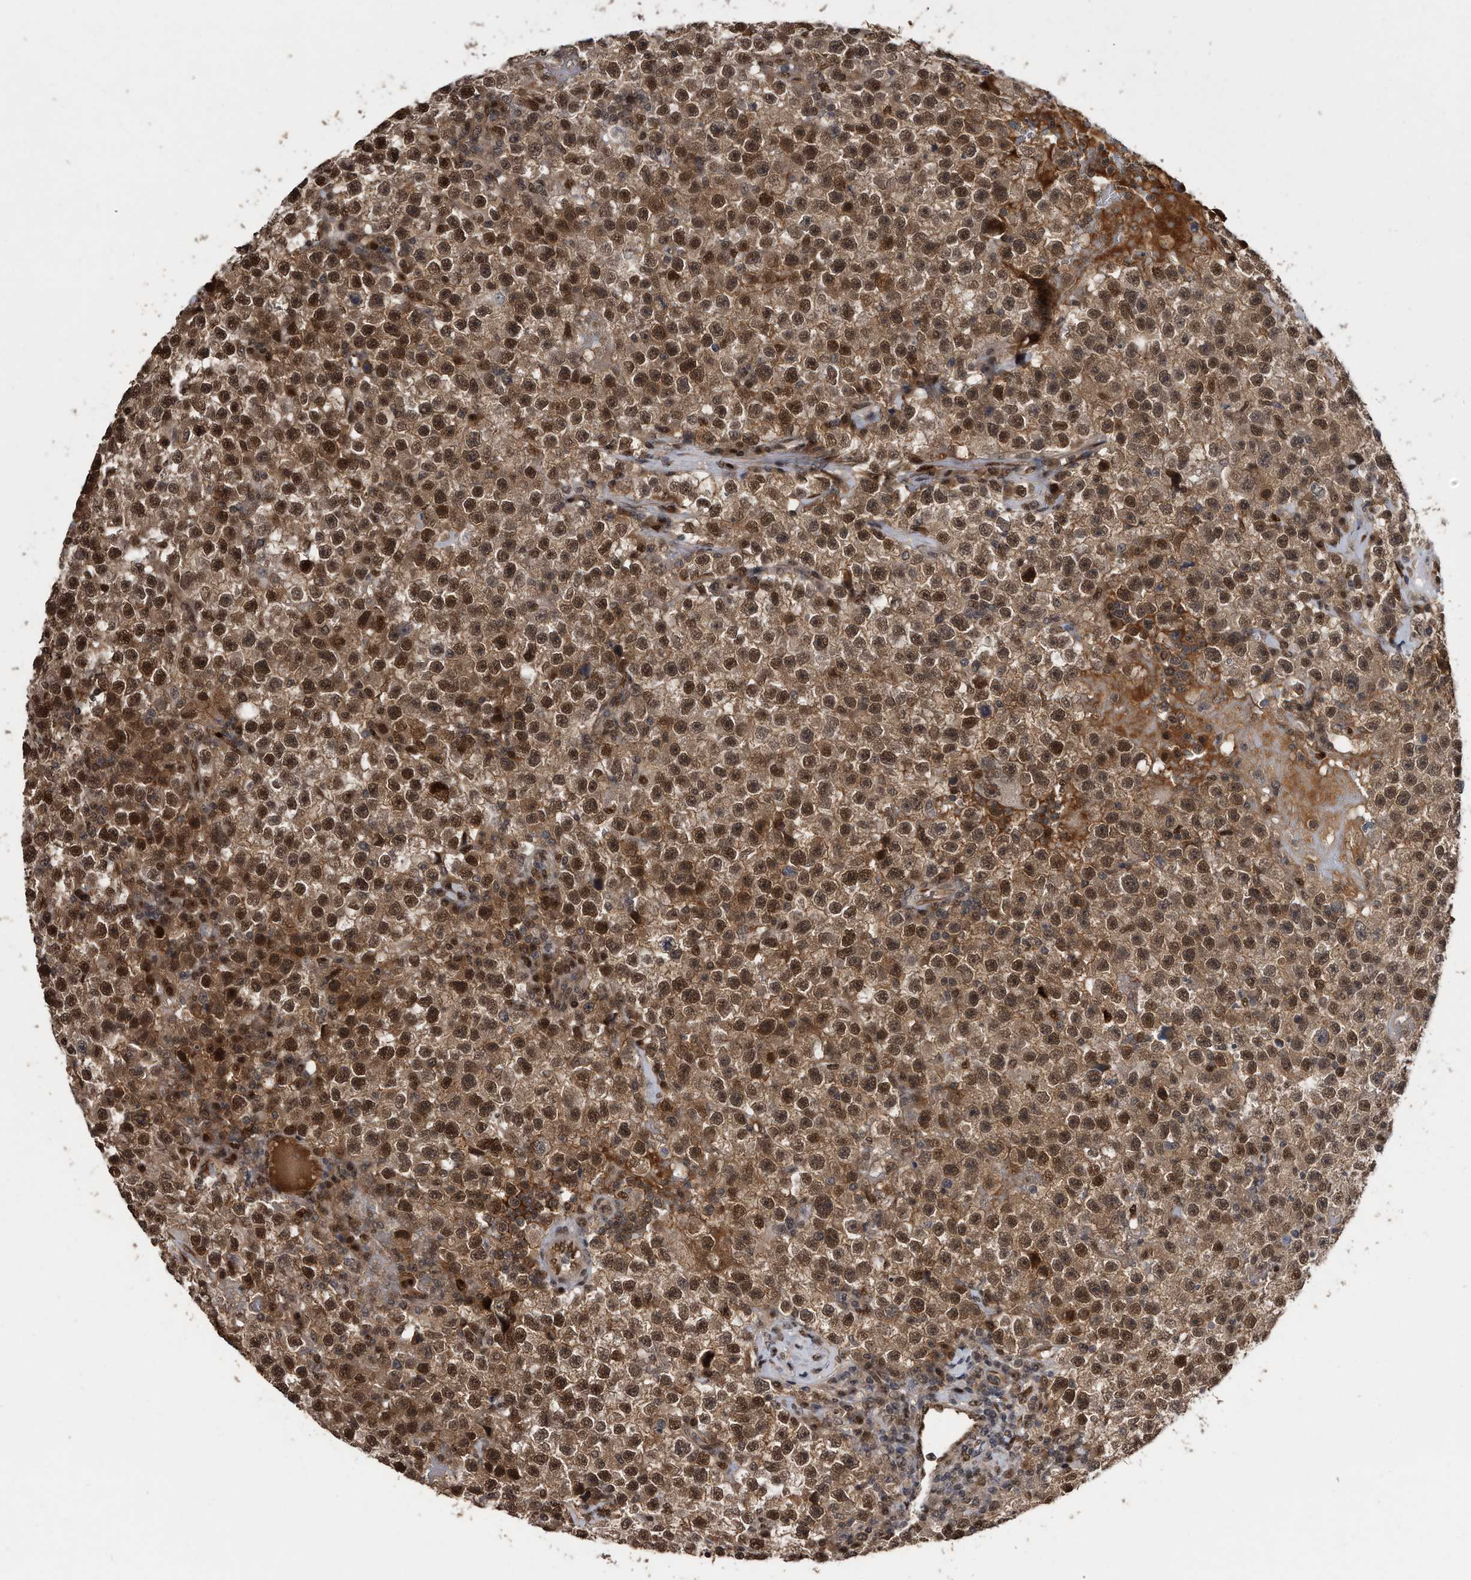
{"staining": {"intensity": "strong", "quantity": ">75%", "location": "cytoplasmic/membranous,nuclear"}, "tissue": "testis cancer", "cell_type": "Tumor cells", "image_type": "cancer", "snomed": [{"axis": "morphology", "description": "Seminoma, NOS"}, {"axis": "topography", "description": "Testis"}], "caption": "Tumor cells demonstrate high levels of strong cytoplasmic/membranous and nuclear staining in approximately >75% of cells in testis cancer (seminoma).", "gene": "RAD23B", "patient": {"sex": "male", "age": 22}}